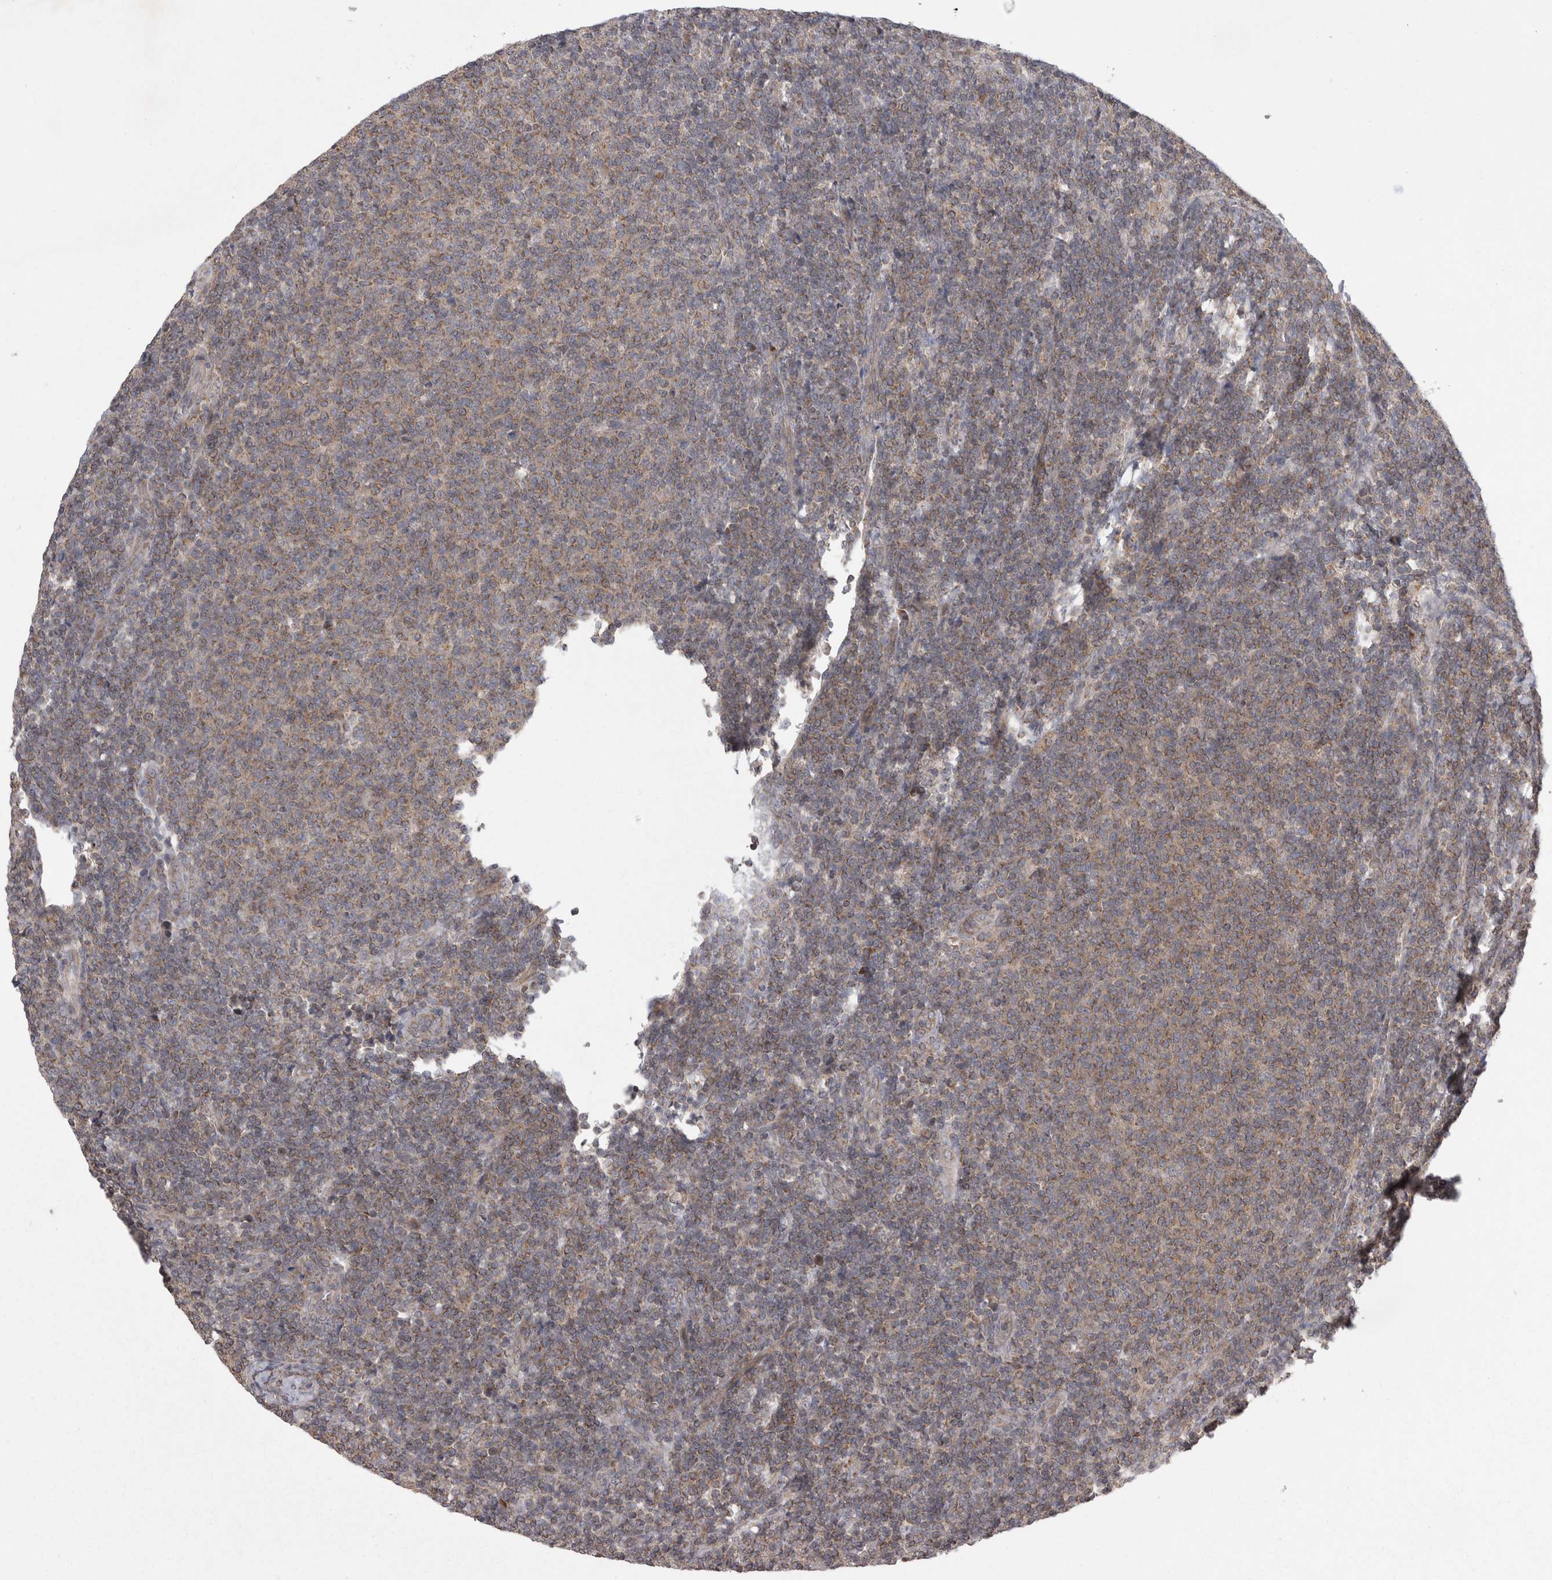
{"staining": {"intensity": "weak", "quantity": ">75%", "location": "cytoplasmic/membranous"}, "tissue": "lymphoma", "cell_type": "Tumor cells", "image_type": "cancer", "snomed": [{"axis": "morphology", "description": "Malignant lymphoma, non-Hodgkin's type, Low grade"}, {"axis": "topography", "description": "Lymph node"}], "caption": "Brown immunohistochemical staining in human malignant lymphoma, non-Hodgkin's type (low-grade) shows weak cytoplasmic/membranous expression in approximately >75% of tumor cells.", "gene": "TSPOAP1", "patient": {"sex": "male", "age": 66}}